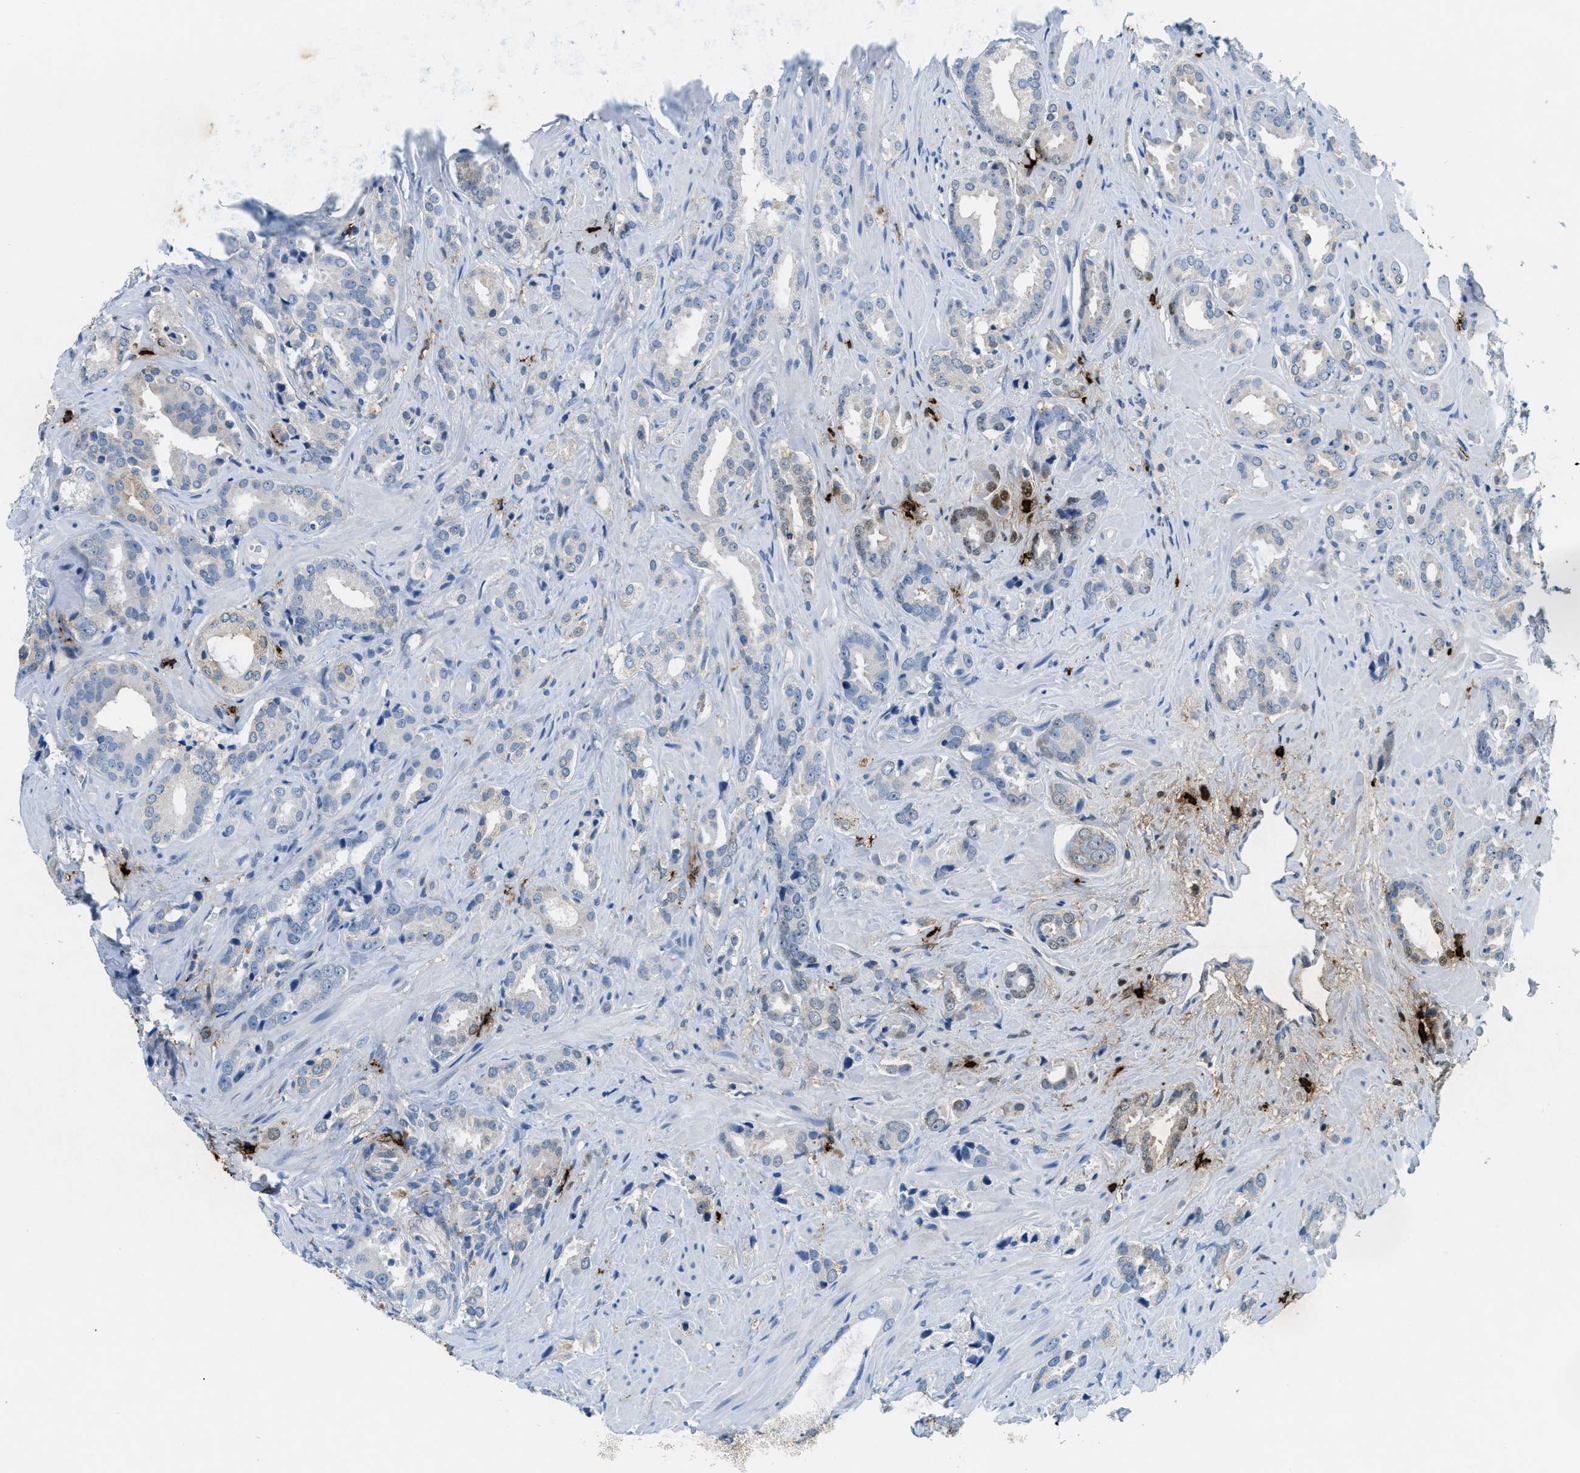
{"staining": {"intensity": "weak", "quantity": "<25%", "location": "cytoplasmic/membranous,nuclear"}, "tissue": "prostate cancer", "cell_type": "Tumor cells", "image_type": "cancer", "snomed": [{"axis": "morphology", "description": "Adenocarcinoma, High grade"}, {"axis": "topography", "description": "Prostate"}], "caption": "Immunohistochemistry of human adenocarcinoma (high-grade) (prostate) shows no positivity in tumor cells.", "gene": "TPSAB1", "patient": {"sex": "male", "age": 64}}